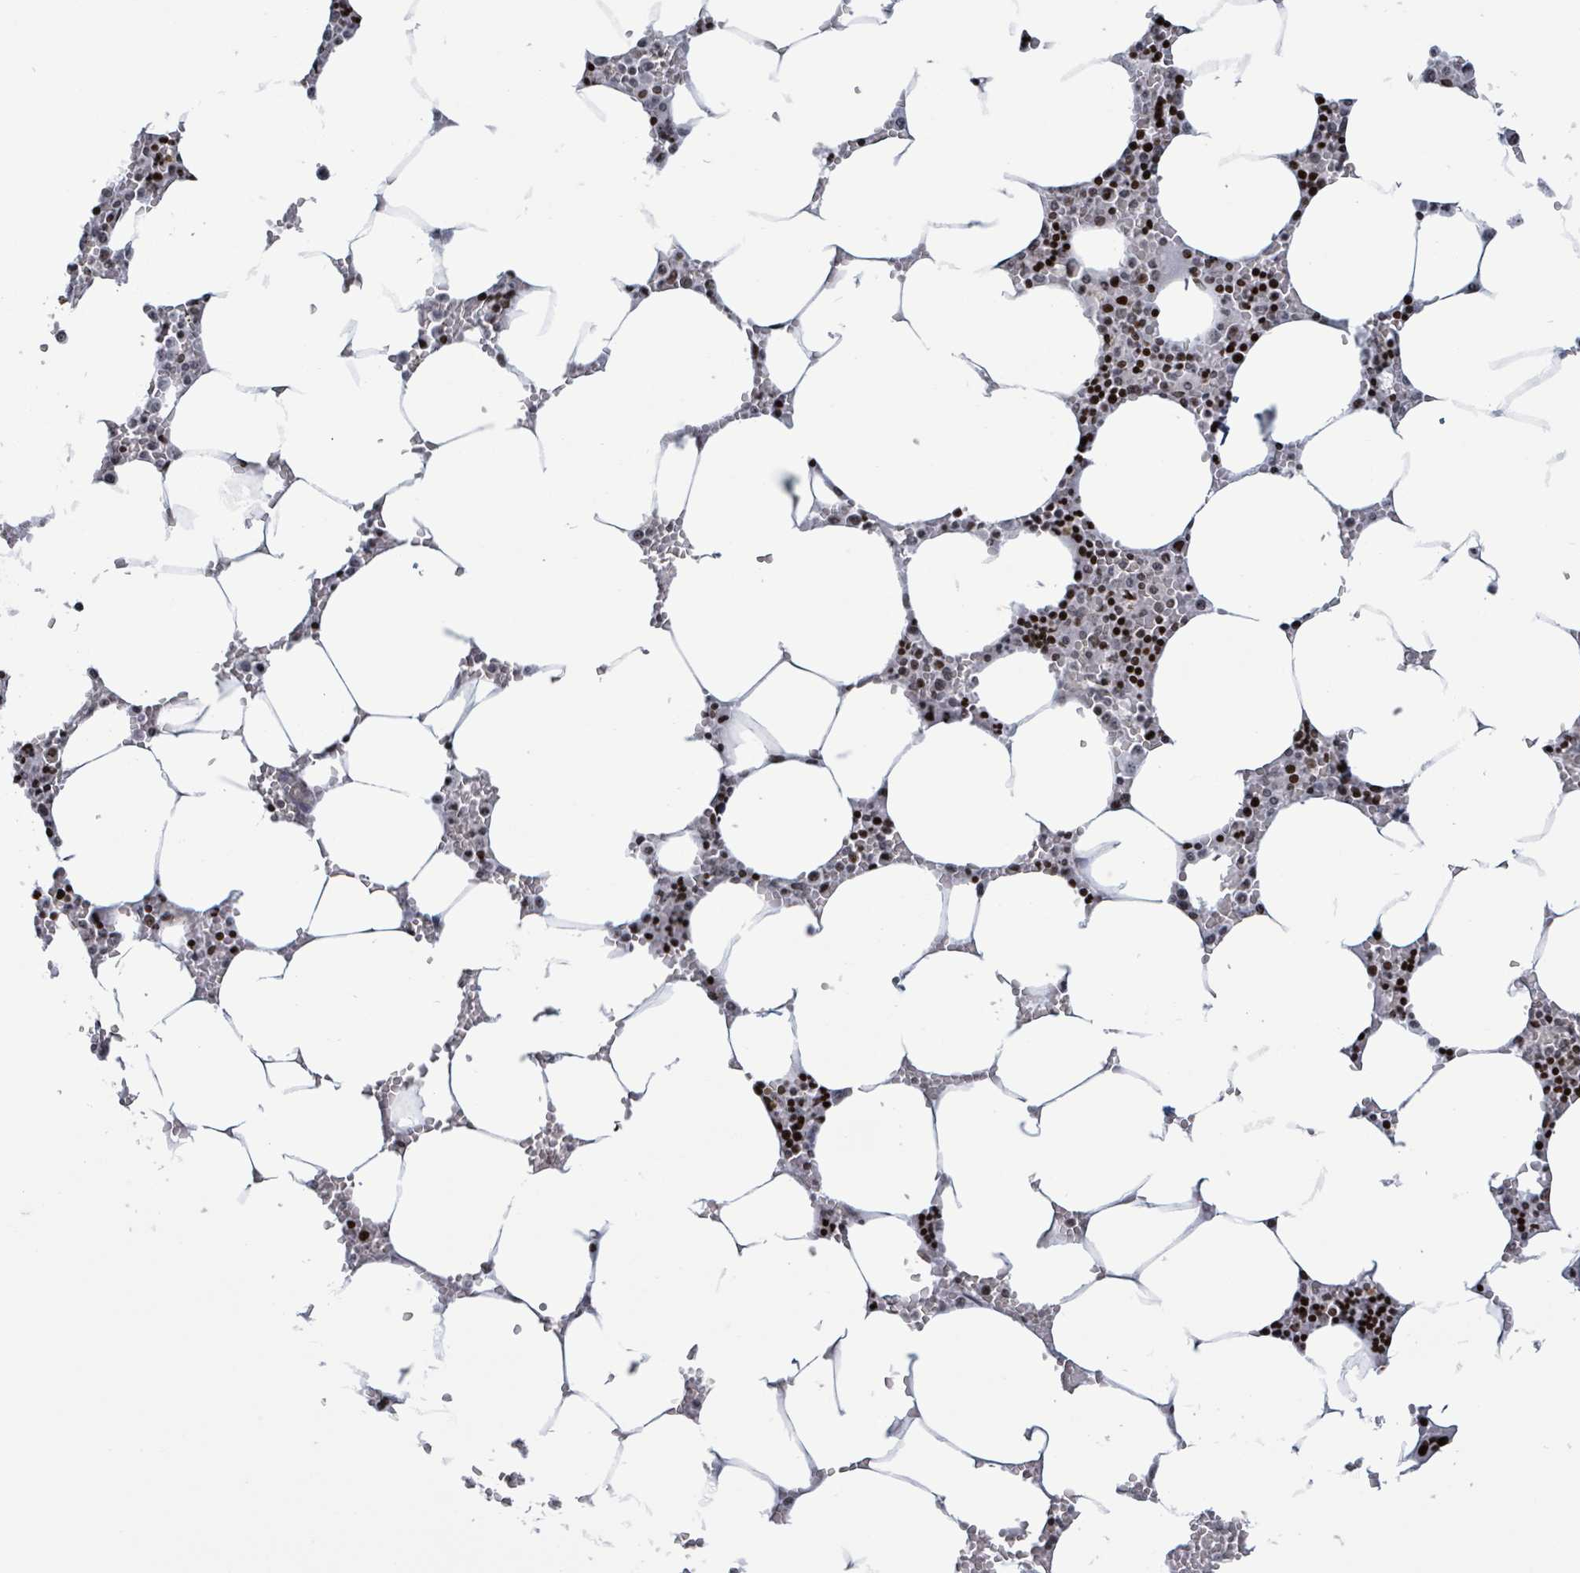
{"staining": {"intensity": "strong", "quantity": "25%-75%", "location": "nuclear"}, "tissue": "bone marrow", "cell_type": "Hematopoietic cells", "image_type": "normal", "snomed": [{"axis": "morphology", "description": "Normal tissue, NOS"}, {"axis": "topography", "description": "Bone marrow"}], "caption": "IHC photomicrograph of unremarkable bone marrow stained for a protein (brown), which reveals high levels of strong nuclear positivity in about 25%-75% of hematopoietic cells.", "gene": "FNDC4", "patient": {"sex": "male", "age": 70}}